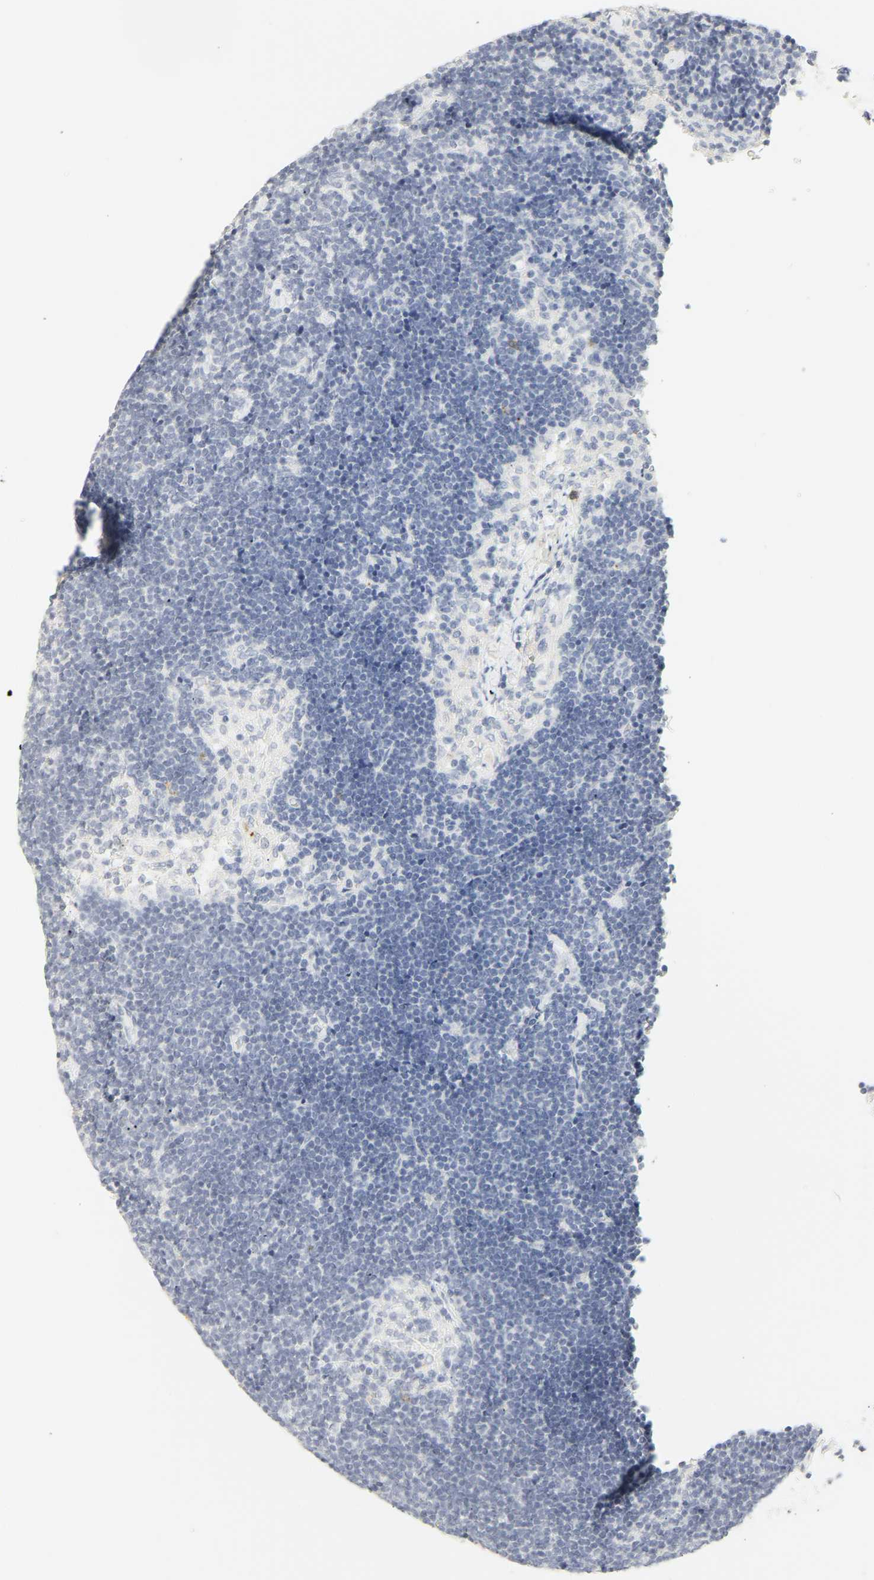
{"staining": {"intensity": "negative", "quantity": "none", "location": "none"}, "tissue": "lymph node", "cell_type": "Germinal center cells", "image_type": "normal", "snomed": [{"axis": "morphology", "description": "Normal tissue, NOS"}, {"axis": "topography", "description": "Lymph node"}], "caption": "IHC of normal human lymph node shows no staining in germinal center cells.", "gene": "MPO", "patient": {"sex": "male", "age": 63}}